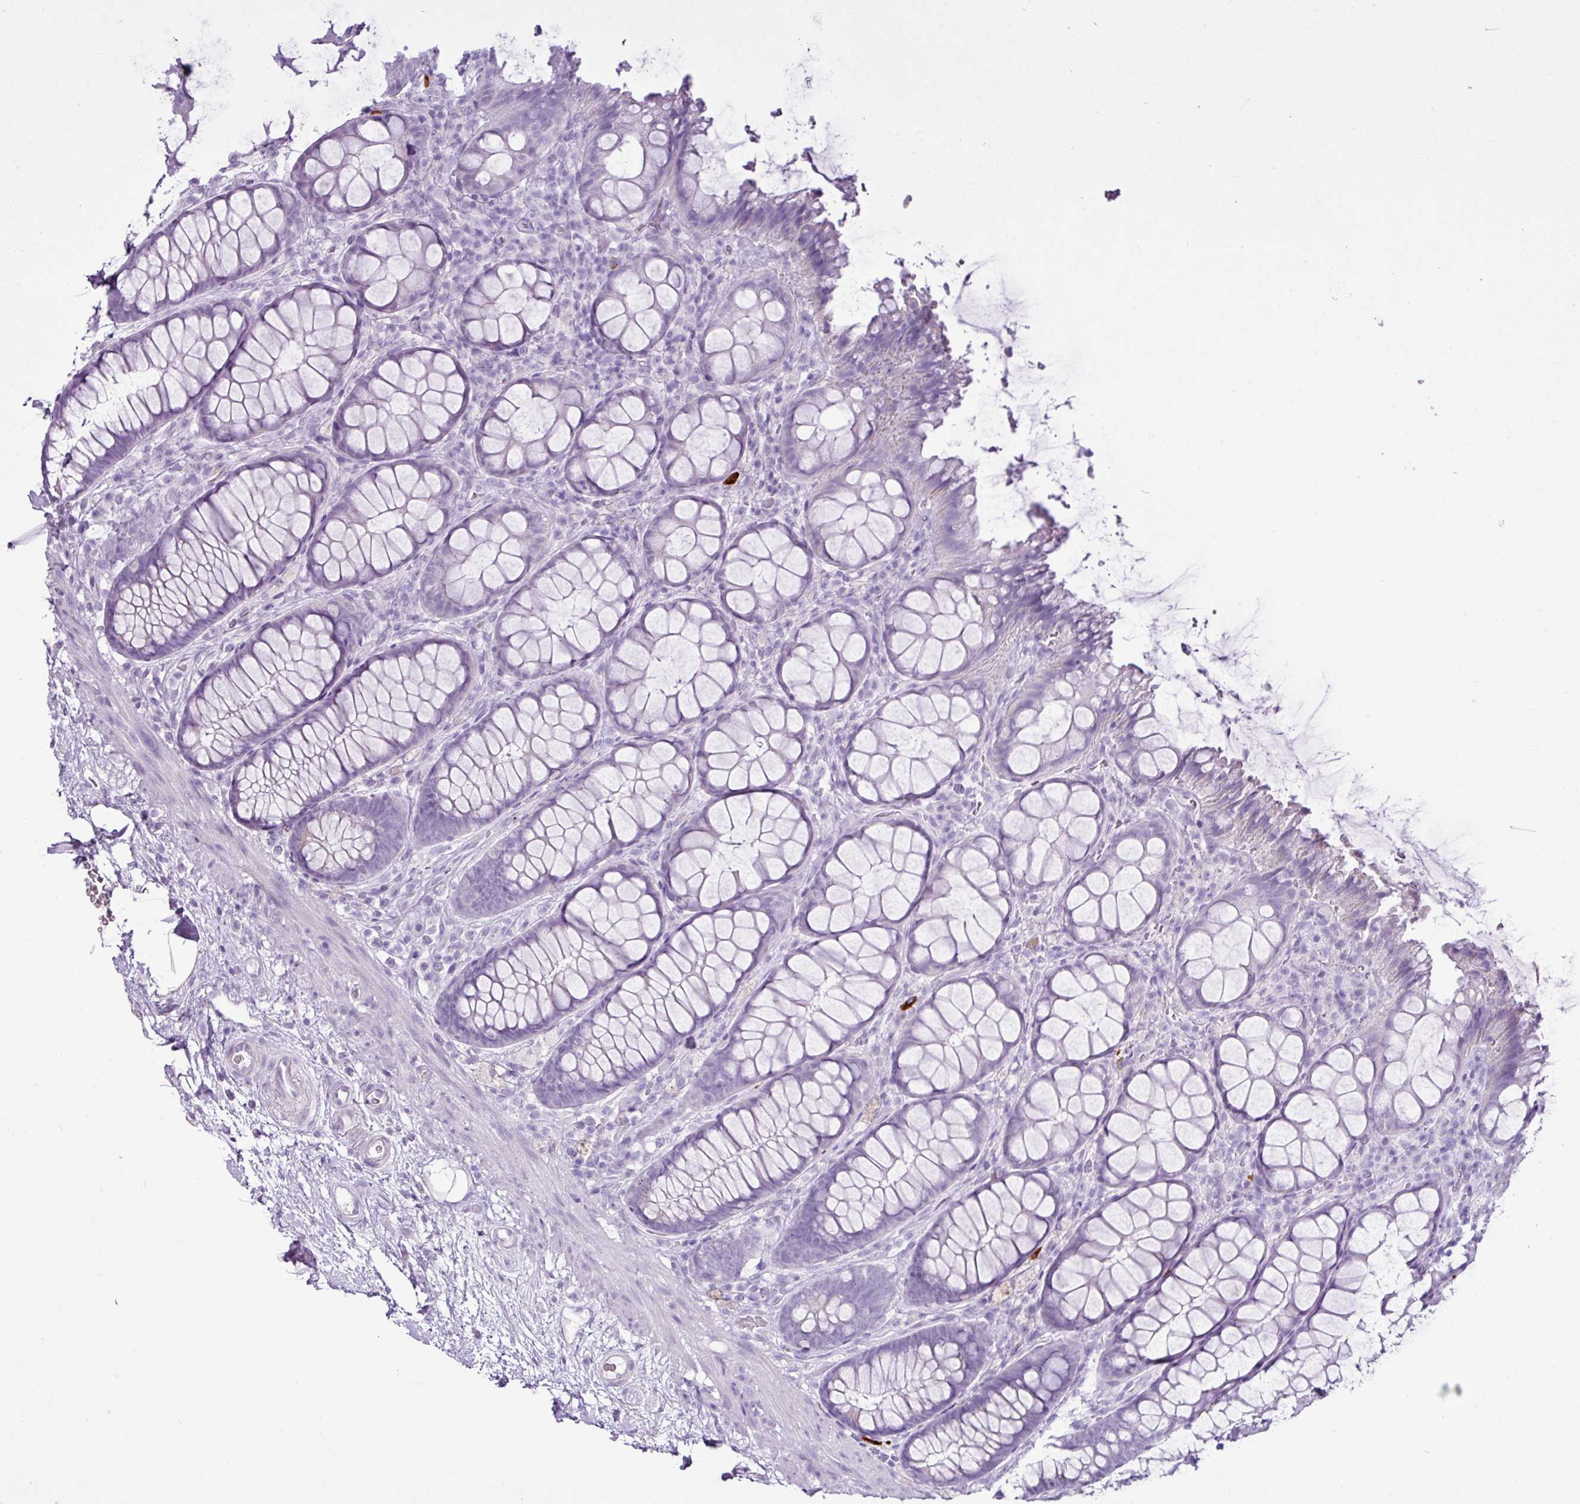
{"staining": {"intensity": "negative", "quantity": "none", "location": "none"}, "tissue": "rectum", "cell_type": "Glandular cells", "image_type": "normal", "snomed": [{"axis": "morphology", "description": "Normal tissue, NOS"}, {"axis": "topography", "description": "Rectum"}], "caption": "Human rectum stained for a protein using immunohistochemistry shows no positivity in glandular cells.", "gene": "LILRB4", "patient": {"sex": "female", "age": 67}}